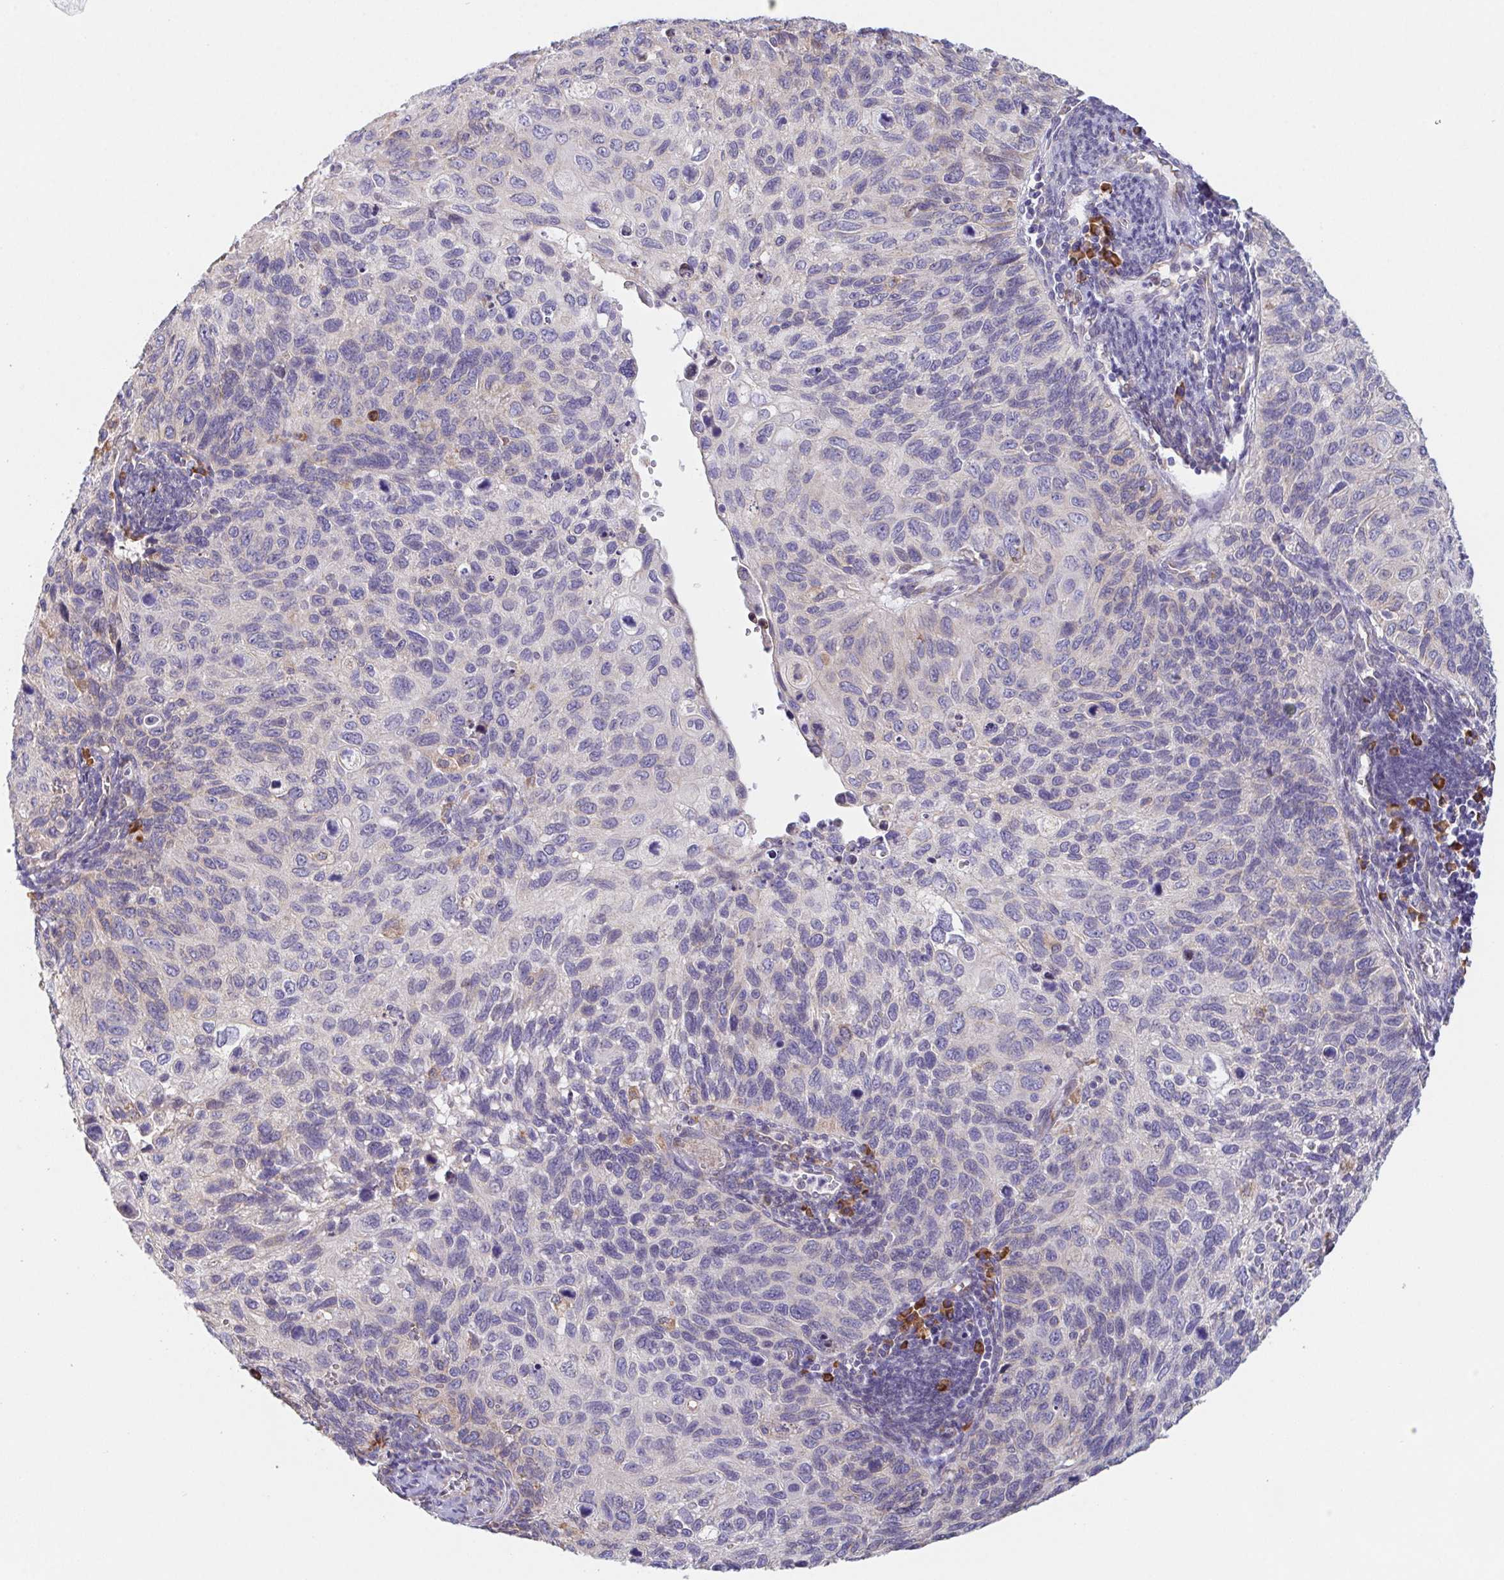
{"staining": {"intensity": "negative", "quantity": "none", "location": "none"}, "tissue": "cervical cancer", "cell_type": "Tumor cells", "image_type": "cancer", "snomed": [{"axis": "morphology", "description": "Squamous cell carcinoma, NOS"}, {"axis": "topography", "description": "Cervix"}], "caption": "This is an immunohistochemistry photomicrograph of human cervical cancer. There is no positivity in tumor cells.", "gene": "ADAM8", "patient": {"sex": "female", "age": 70}}